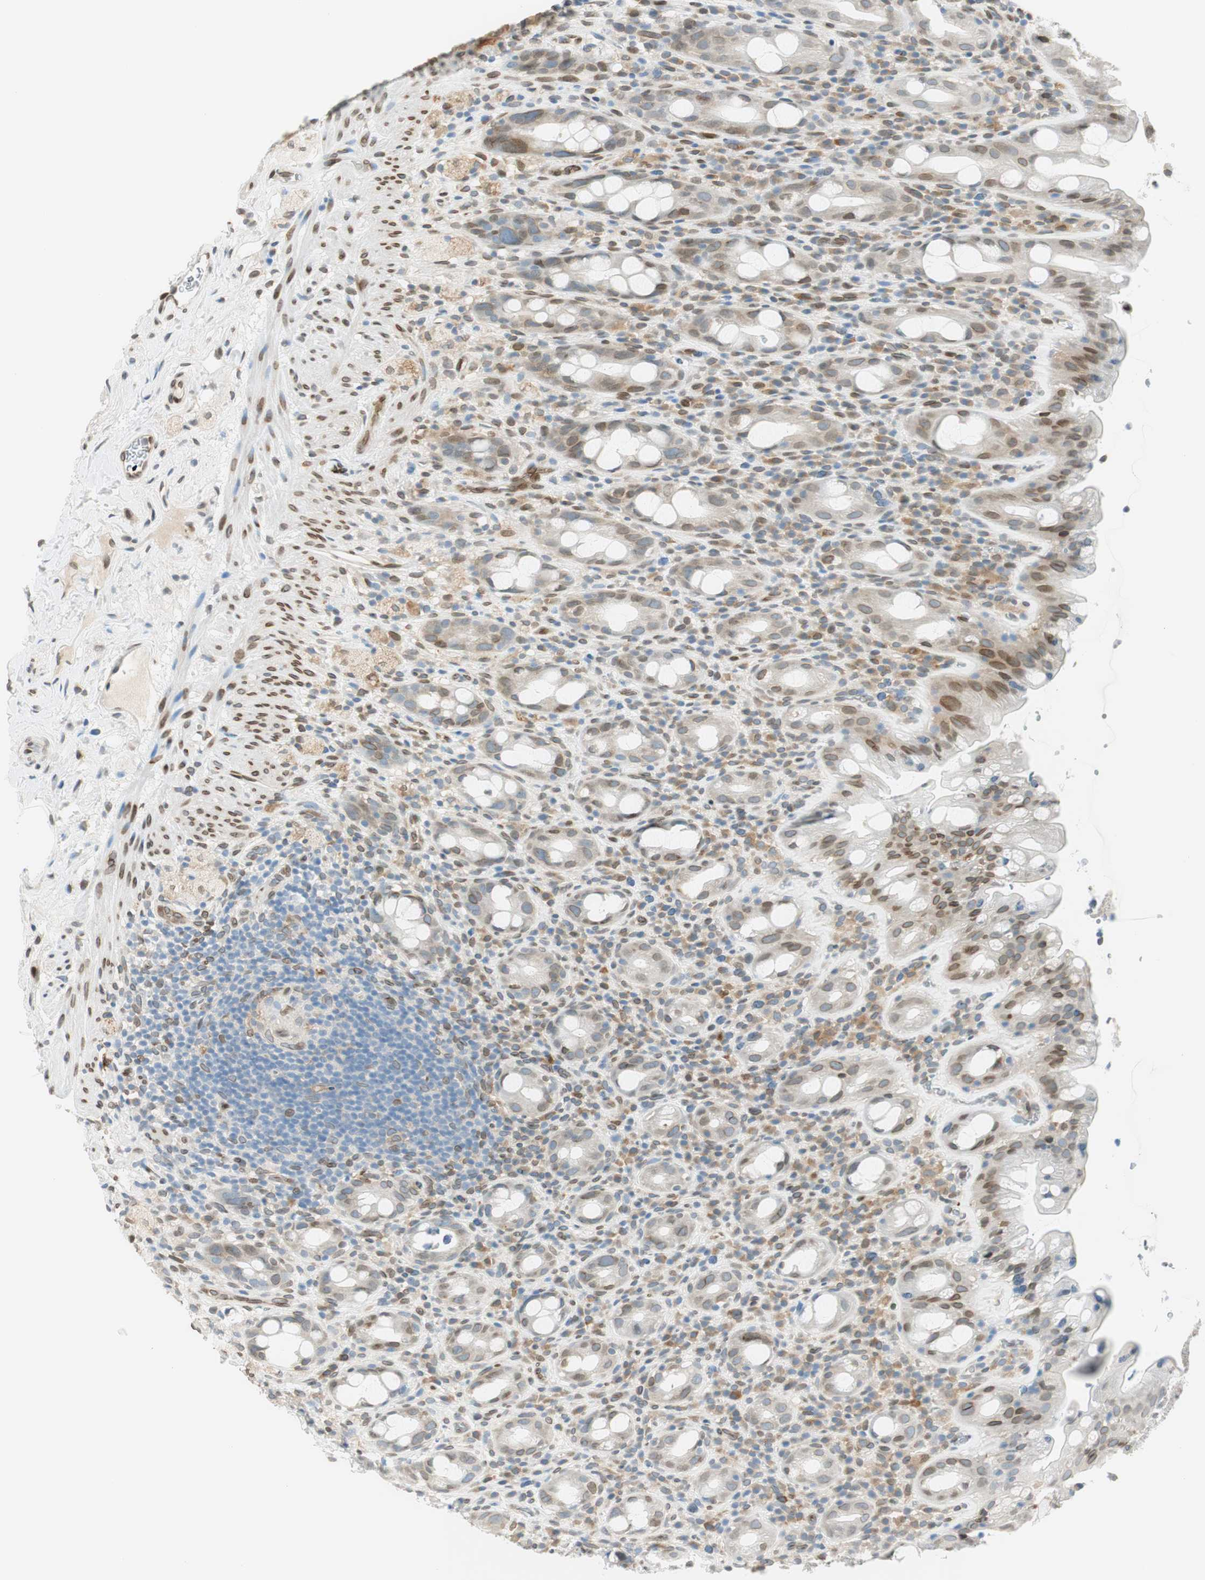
{"staining": {"intensity": "moderate", "quantity": "<25%", "location": "nuclear"}, "tissue": "rectum", "cell_type": "Glandular cells", "image_type": "normal", "snomed": [{"axis": "morphology", "description": "Normal tissue, NOS"}, {"axis": "topography", "description": "Rectum"}], "caption": "Rectum stained with DAB (3,3'-diaminobenzidine) immunohistochemistry shows low levels of moderate nuclear expression in about <25% of glandular cells.", "gene": "TMEM260", "patient": {"sex": "male", "age": 44}}